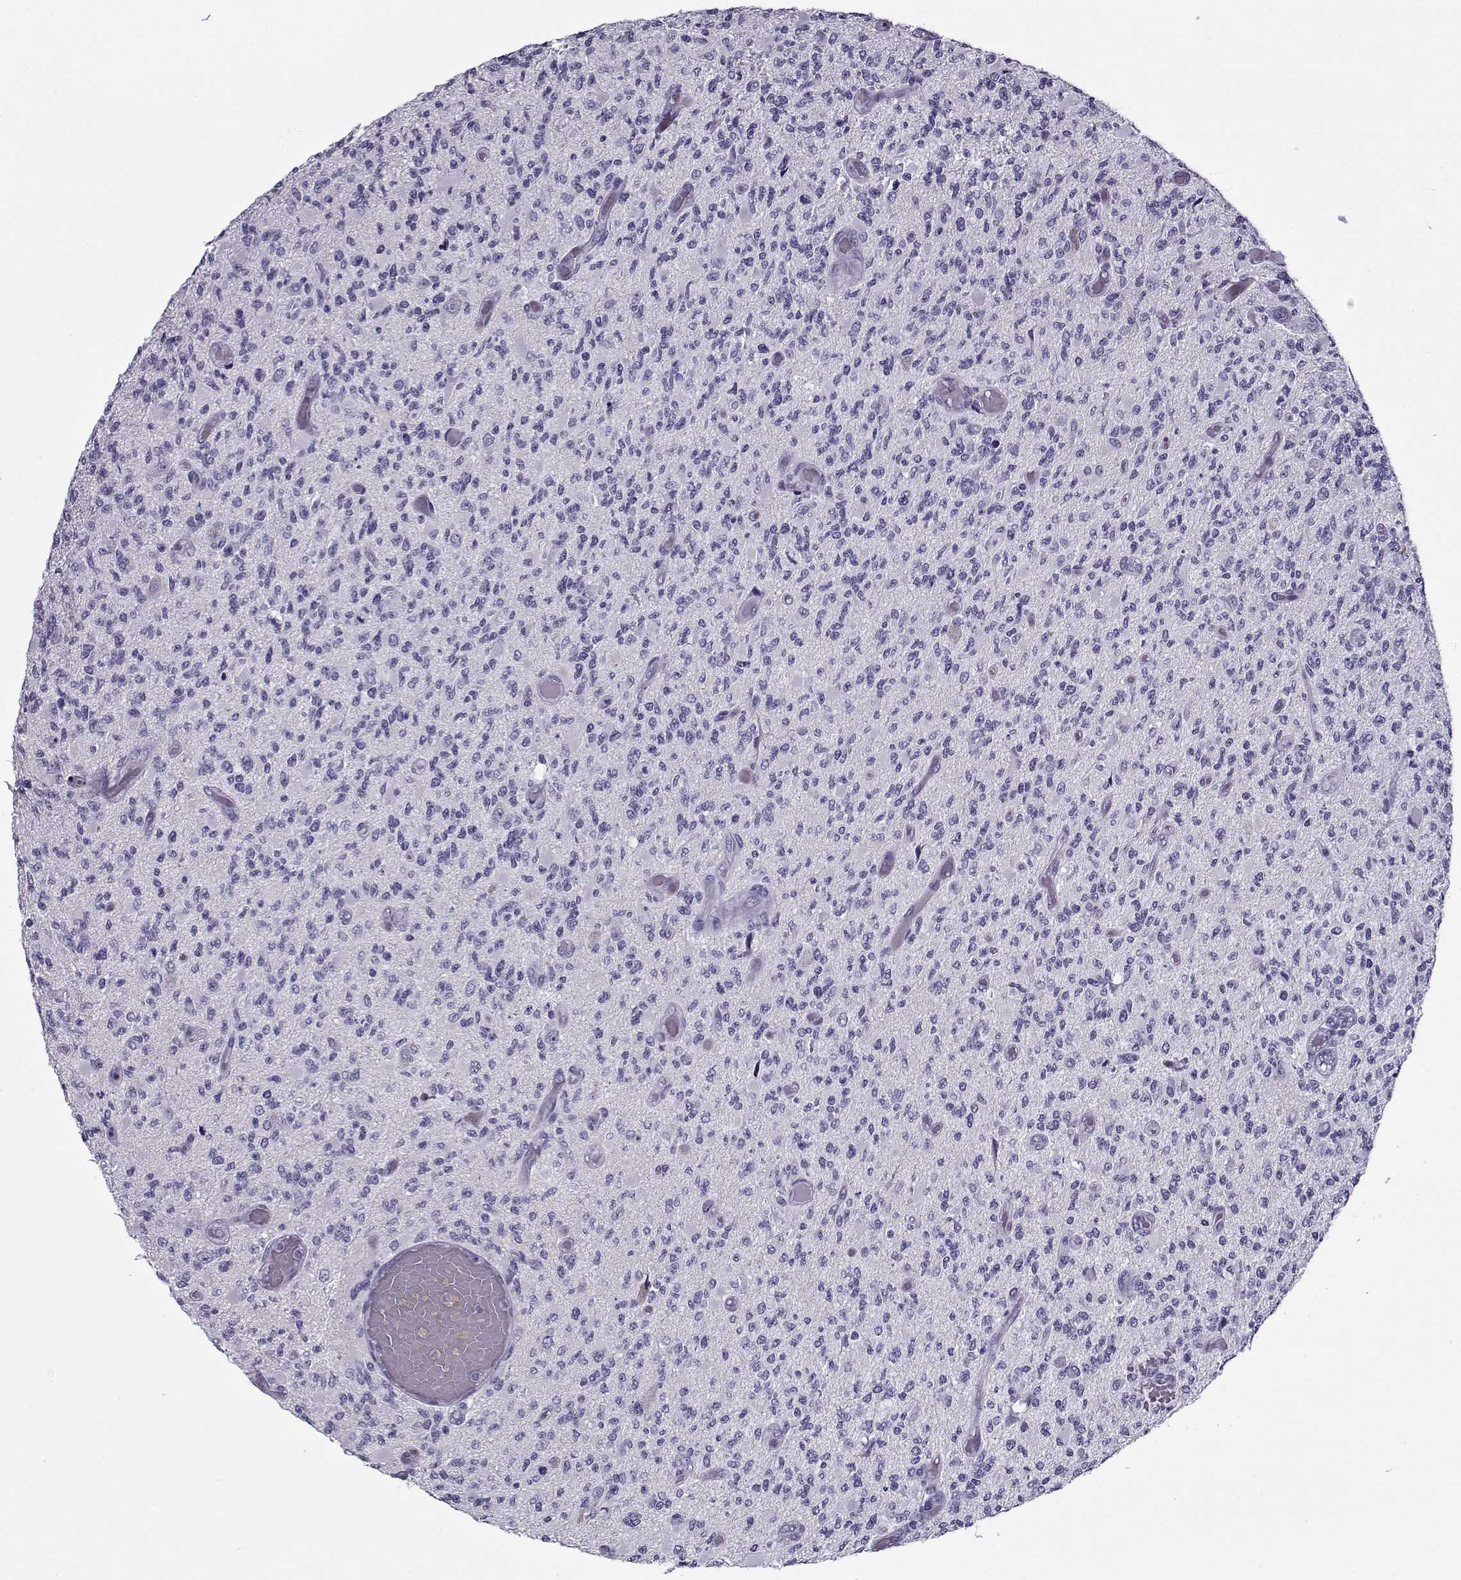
{"staining": {"intensity": "negative", "quantity": "none", "location": "none"}, "tissue": "glioma", "cell_type": "Tumor cells", "image_type": "cancer", "snomed": [{"axis": "morphology", "description": "Glioma, malignant, High grade"}, {"axis": "topography", "description": "Brain"}], "caption": "Immunohistochemistry (IHC) of malignant high-grade glioma demonstrates no expression in tumor cells.", "gene": "GAGE2A", "patient": {"sex": "female", "age": 63}}